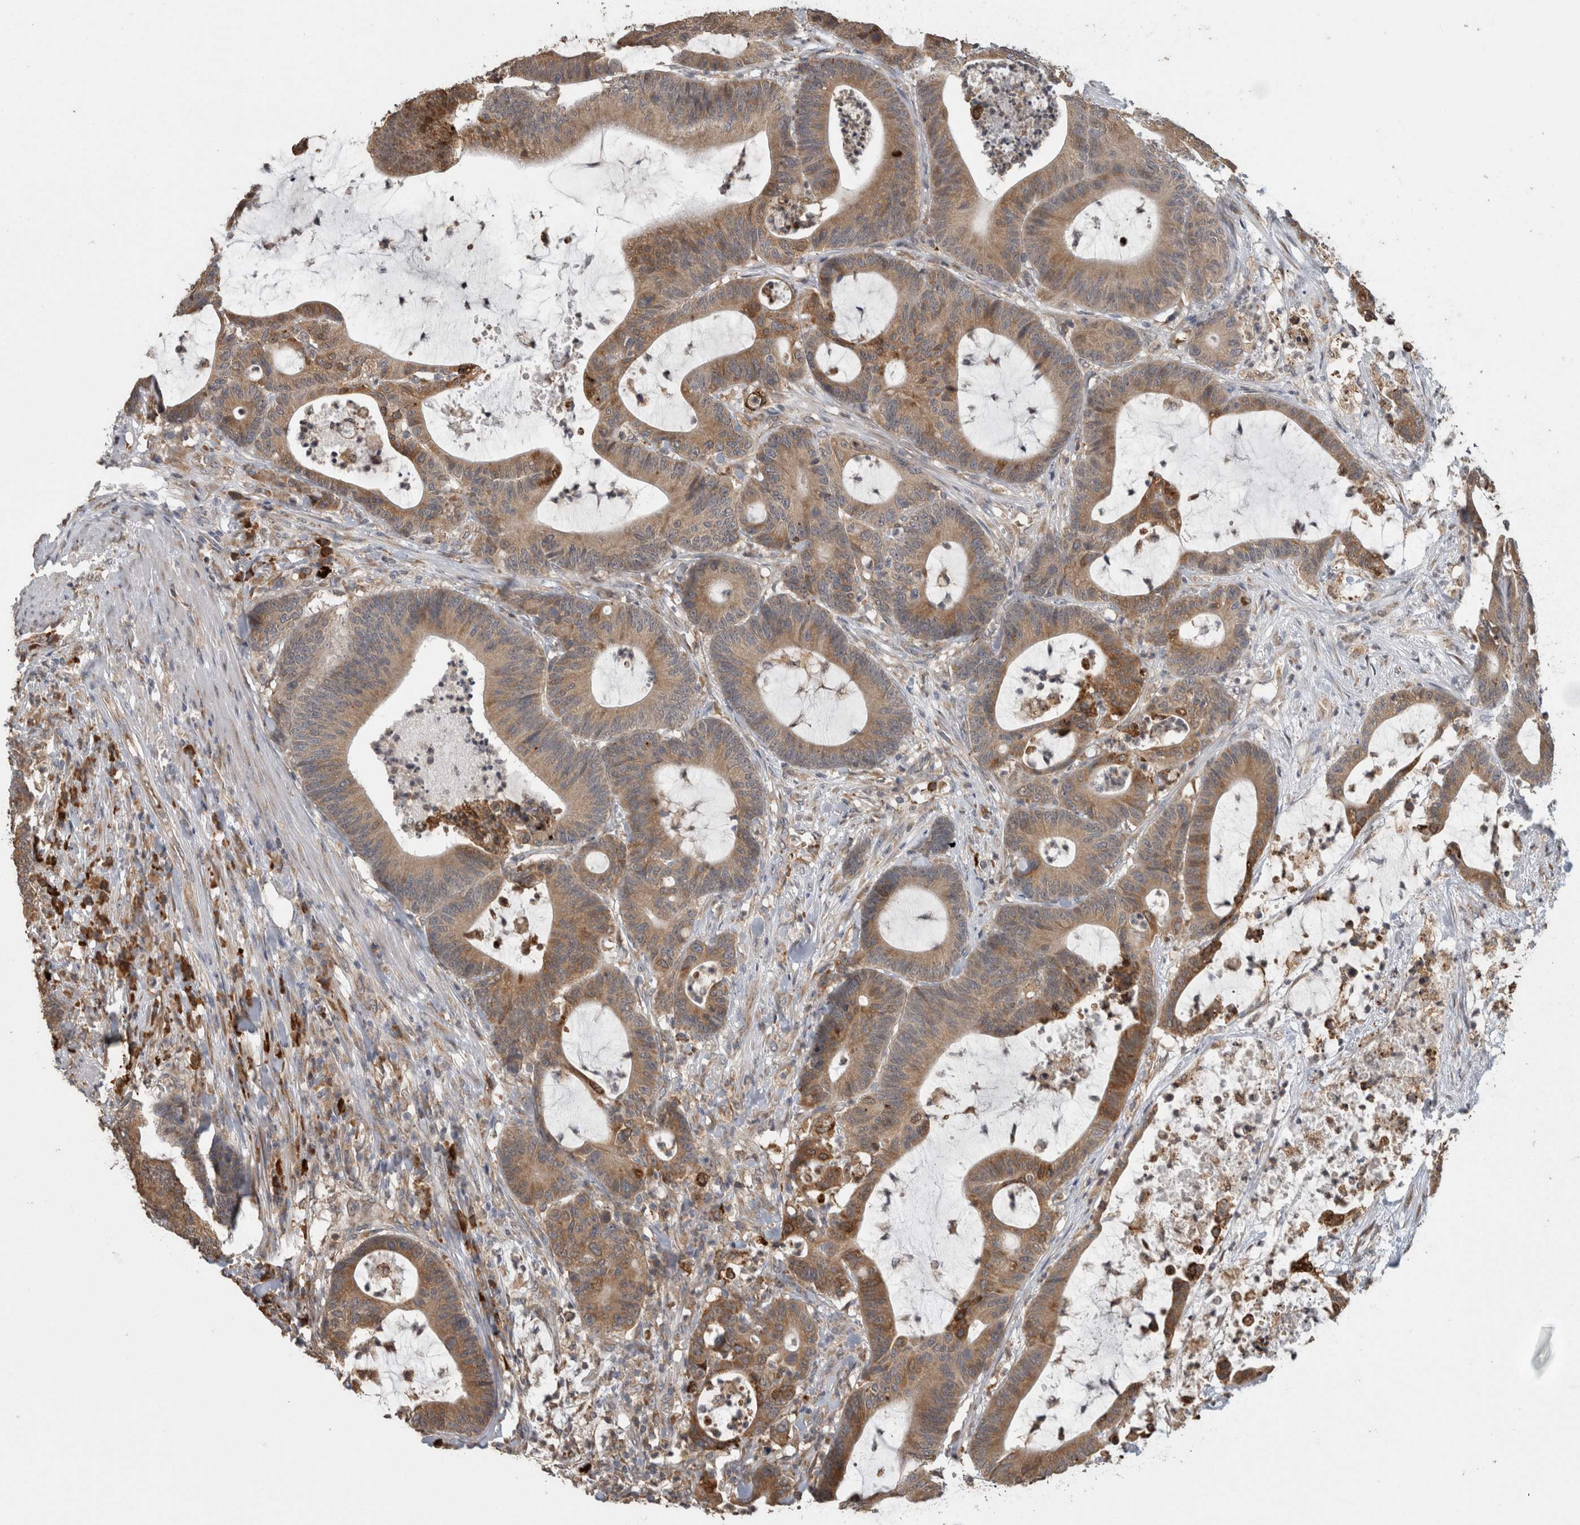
{"staining": {"intensity": "moderate", "quantity": ">75%", "location": "cytoplasmic/membranous"}, "tissue": "colorectal cancer", "cell_type": "Tumor cells", "image_type": "cancer", "snomed": [{"axis": "morphology", "description": "Adenocarcinoma, NOS"}, {"axis": "topography", "description": "Colon"}], "caption": "This histopathology image exhibits colorectal cancer stained with immunohistochemistry (IHC) to label a protein in brown. The cytoplasmic/membranous of tumor cells show moderate positivity for the protein. Nuclei are counter-stained blue.", "gene": "ADGRL3", "patient": {"sex": "female", "age": 84}}